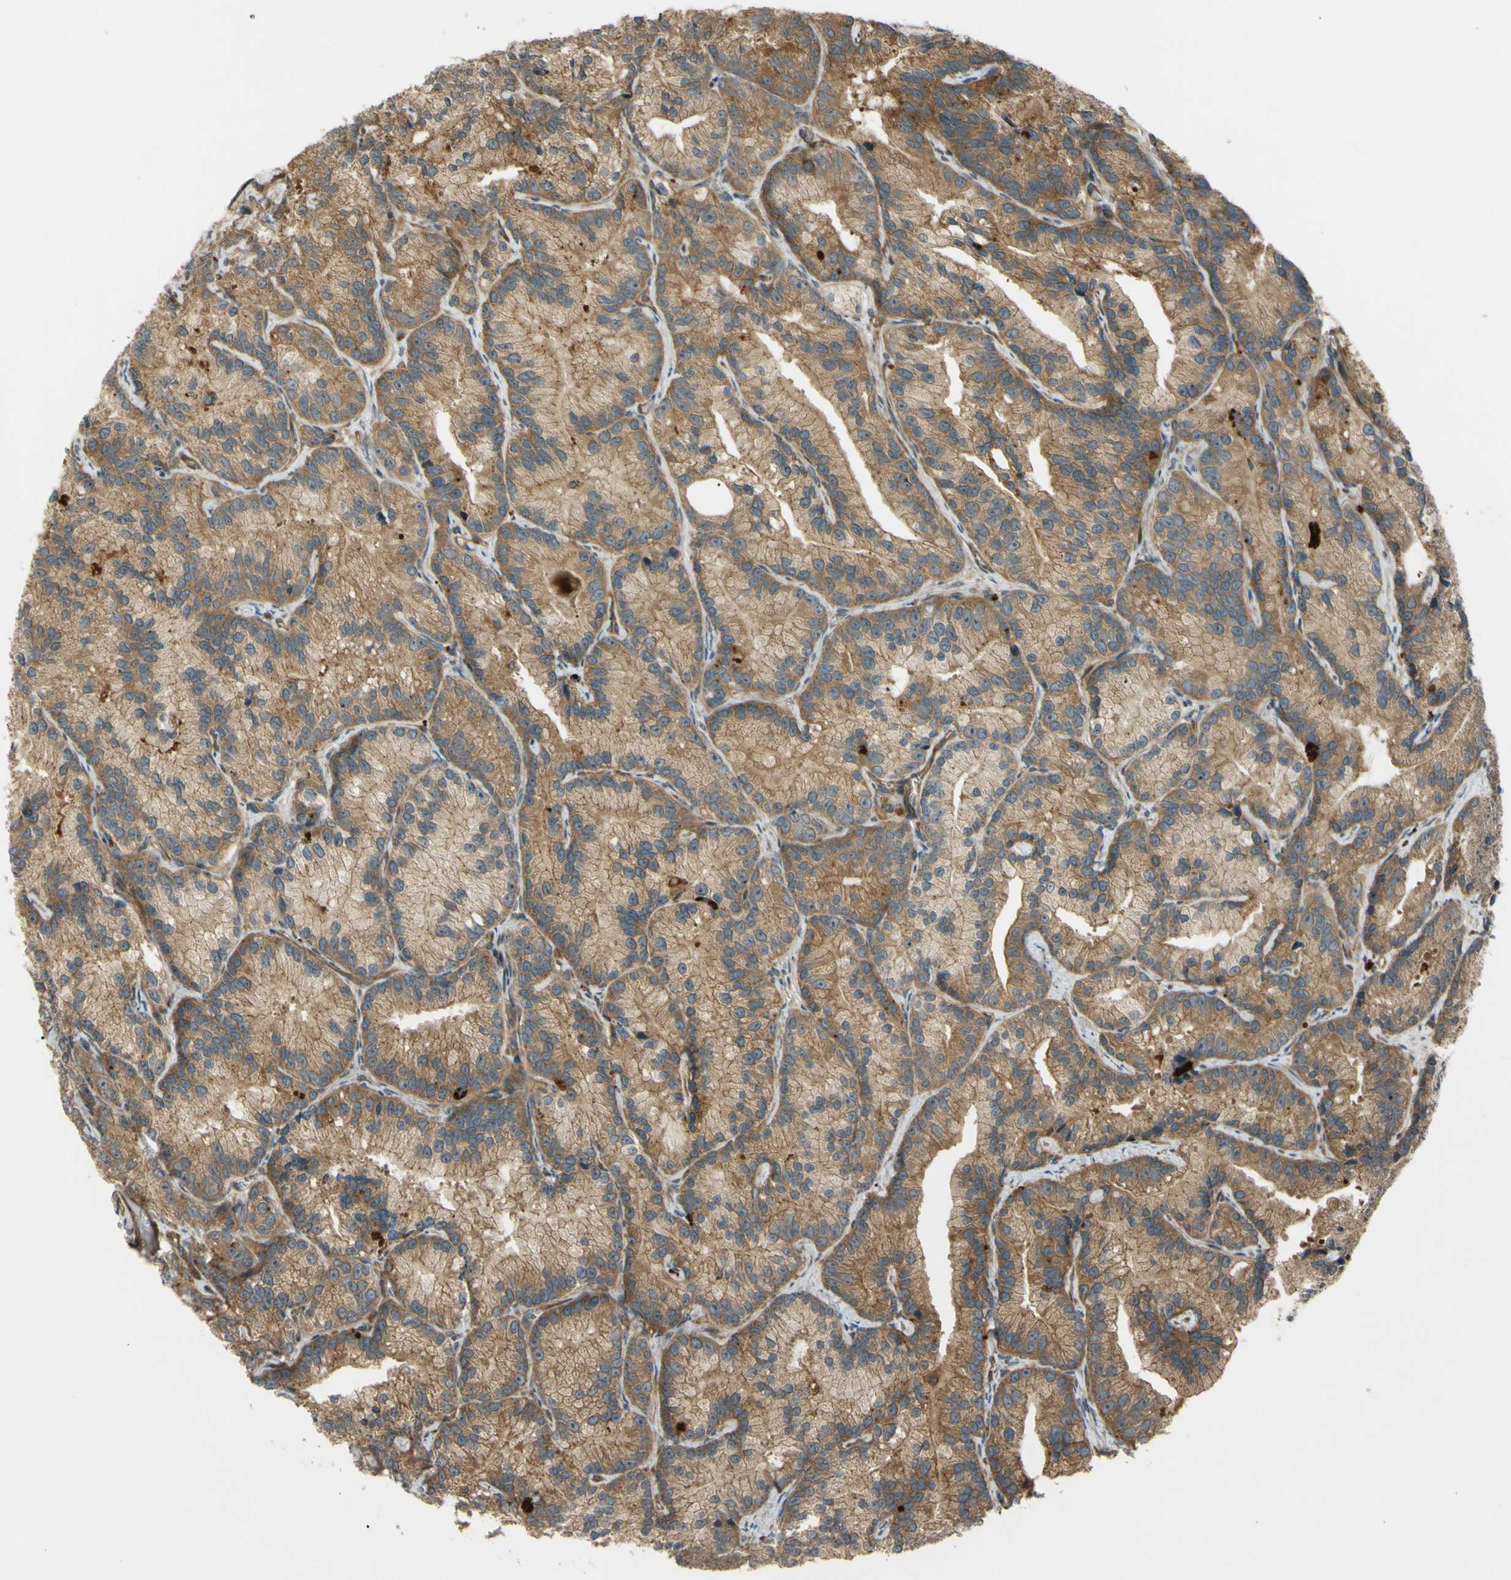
{"staining": {"intensity": "moderate", "quantity": ">75%", "location": "cytoplasmic/membranous"}, "tissue": "prostate cancer", "cell_type": "Tumor cells", "image_type": "cancer", "snomed": [{"axis": "morphology", "description": "Adenocarcinoma, Low grade"}, {"axis": "topography", "description": "Prostate"}], "caption": "About >75% of tumor cells in prostate cancer (adenocarcinoma (low-grade)) display moderate cytoplasmic/membranous protein expression as visualized by brown immunohistochemical staining.", "gene": "FLII", "patient": {"sex": "male", "age": 89}}